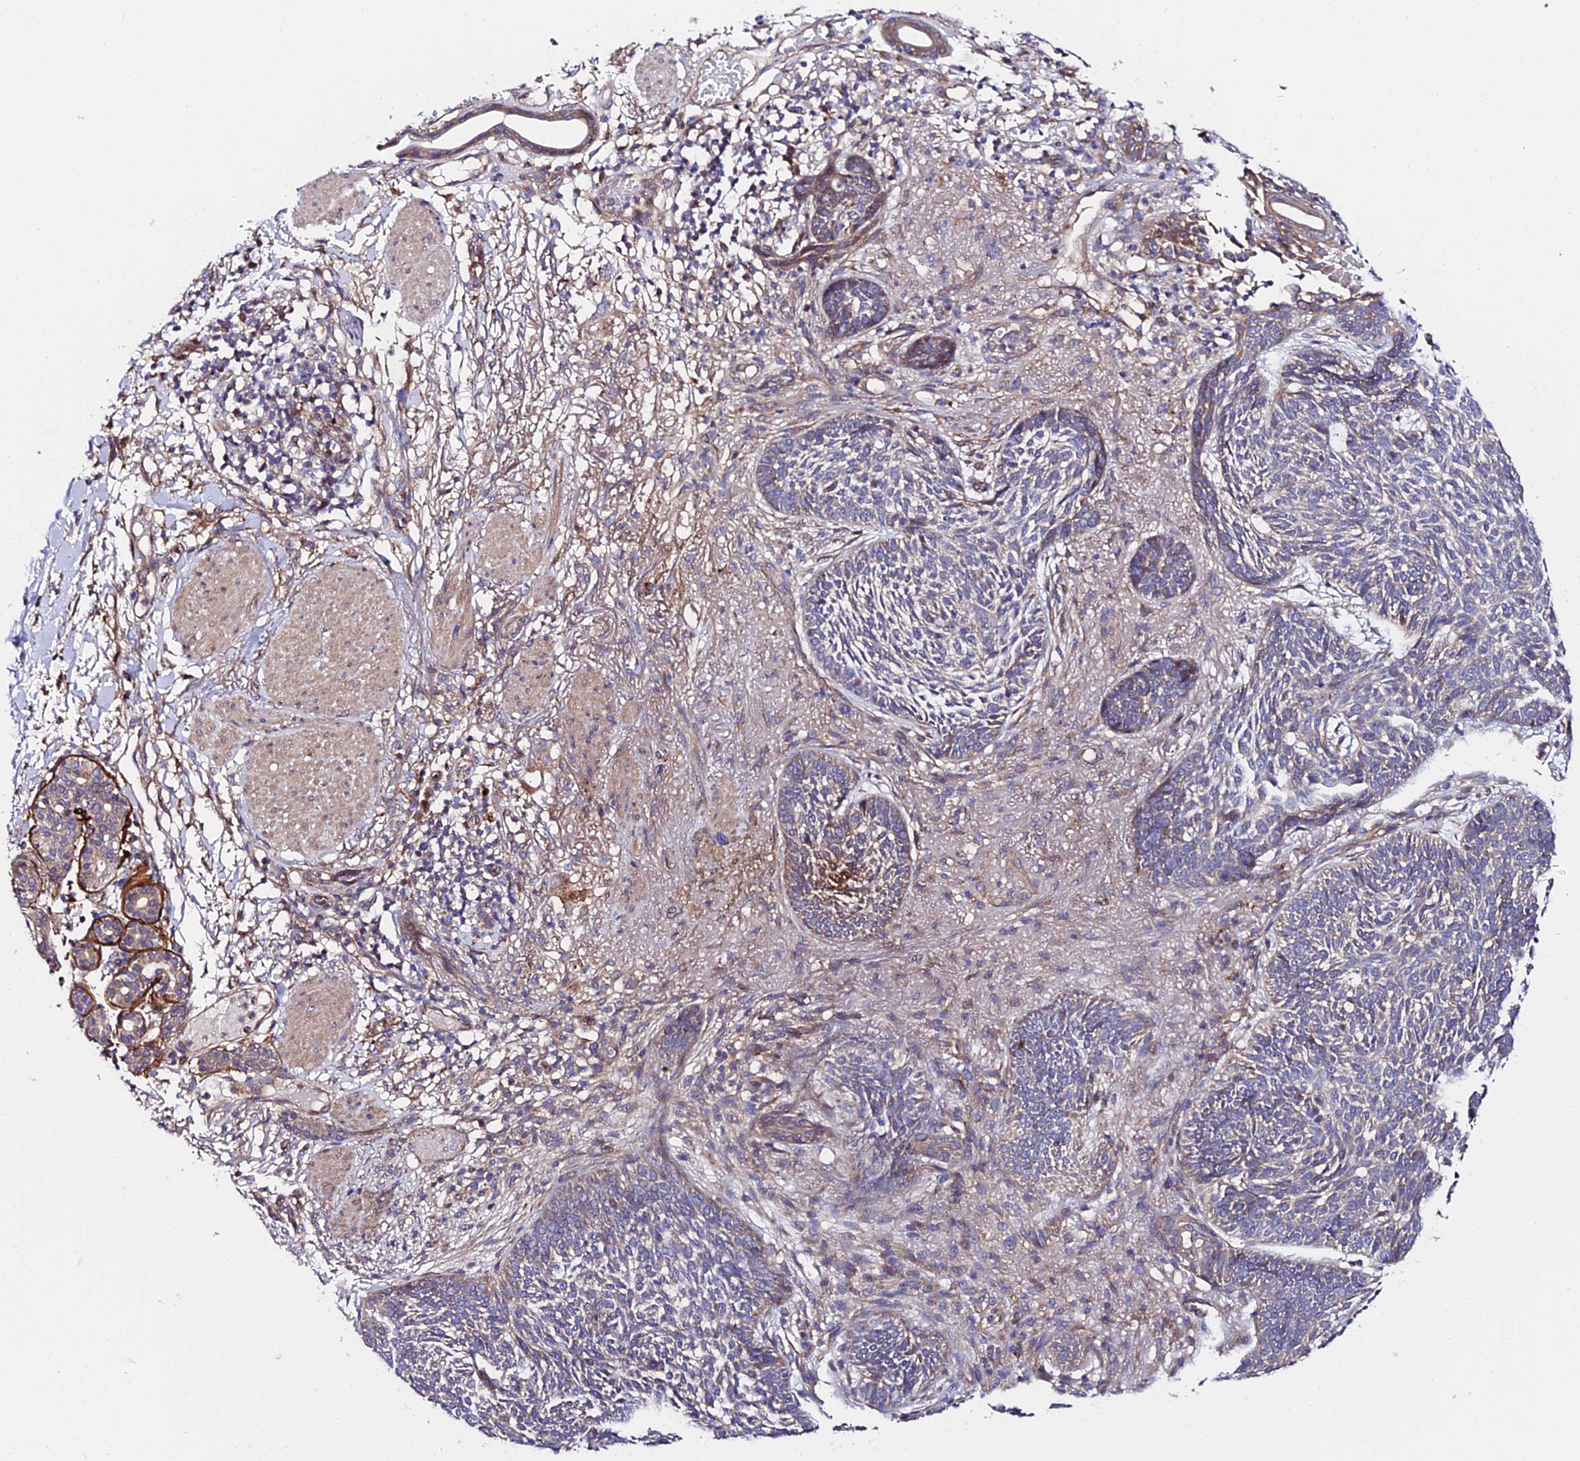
{"staining": {"intensity": "moderate", "quantity": "<25%", "location": "cytoplasmic/membranous"}, "tissue": "skin cancer", "cell_type": "Tumor cells", "image_type": "cancer", "snomed": [{"axis": "morphology", "description": "Normal tissue, NOS"}, {"axis": "morphology", "description": "Basal cell carcinoma"}, {"axis": "topography", "description": "Skin"}], "caption": "Protein staining shows moderate cytoplasmic/membranous positivity in about <25% of tumor cells in skin cancer (basal cell carcinoma). The protein of interest is stained brown, and the nuclei are stained in blue (DAB (3,3'-diaminobenzidine) IHC with brightfield microscopy, high magnification).", "gene": "CDC37L1", "patient": {"sex": "male", "age": 64}}